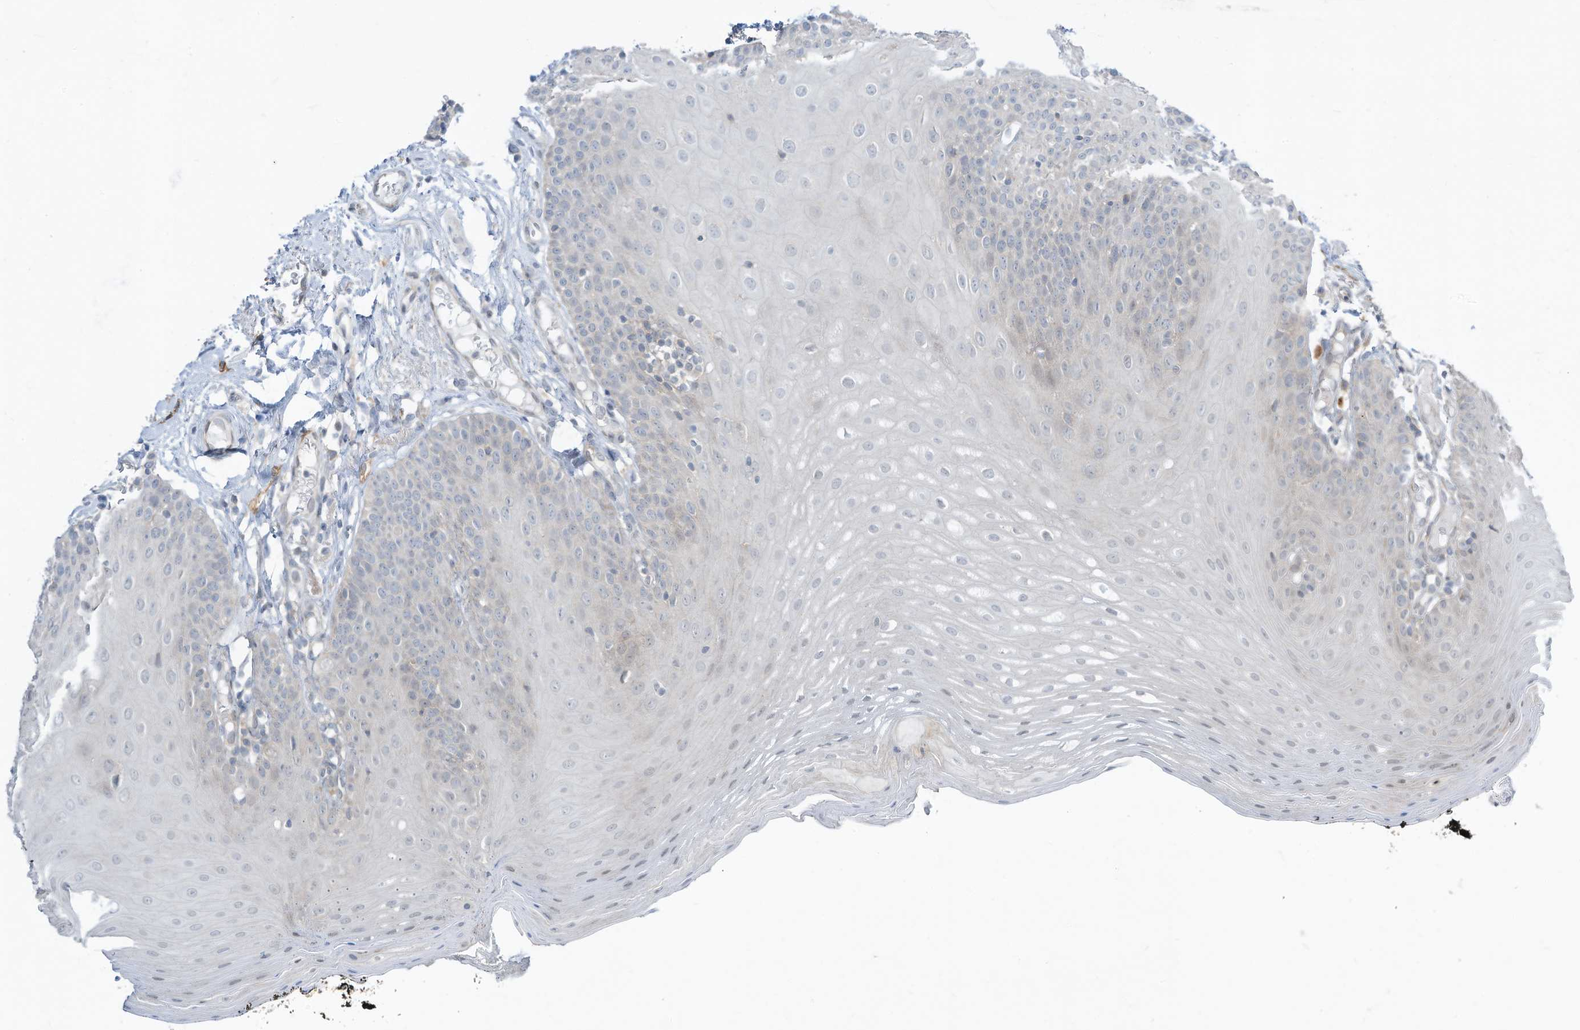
{"staining": {"intensity": "negative", "quantity": "none", "location": "none"}, "tissue": "oral mucosa", "cell_type": "Squamous epithelial cells", "image_type": "normal", "snomed": [{"axis": "morphology", "description": "Normal tissue, NOS"}, {"axis": "topography", "description": "Oral tissue"}], "caption": "This is a micrograph of immunohistochemistry staining of benign oral mucosa, which shows no expression in squamous epithelial cells. (Brightfield microscopy of DAB (3,3'-diaminobenzidine) immunohistochemistry (IHC) at high magnification).", "gene": "DZIP3", "patient": {"sex": "male", "age": 74}}